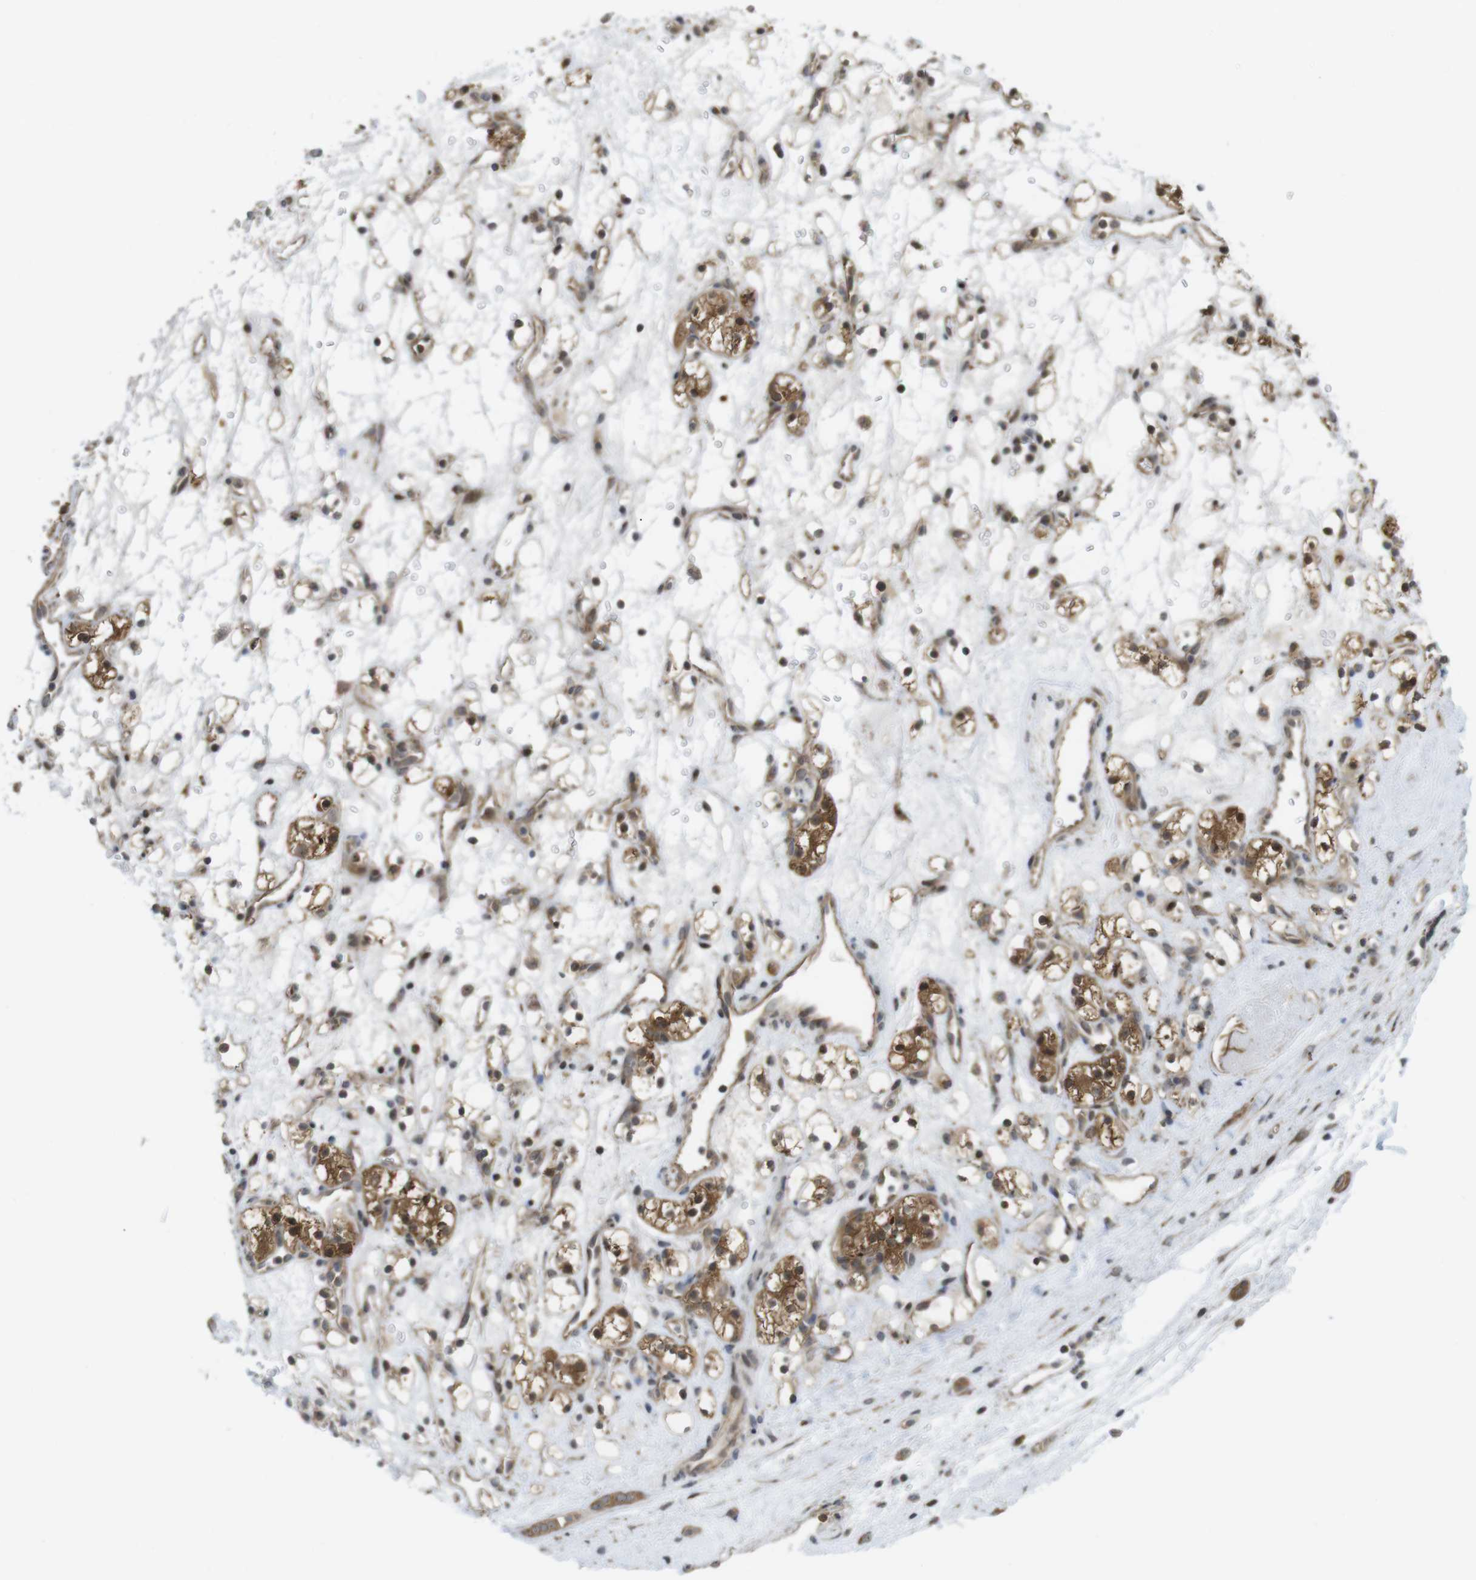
{"staining": {"intensity": "moderate", "quantity": ">75%", "location": "cytoplasmic/membranous,nuclear"}, "tissue": "renal cancer", "cell_type": "Tumor cells", "image_type": "cancer", "snomed": [{"axis": "morphology", "description": "Adenocarcinoma, NOS"}, {"axis": "topography", "description": "Kidney"}], "caption": "Immunohistochemistry micrograph of neoplastic tissue: renal cancer (adenocarcinoma) stained using immunohistochemistry demonstrates medium levels of moderate protein expression localized specifically in the cytoplasmic/membranous and nuclear of tumor cells, appearing as a cytoplasmic/membranous and nuclear brown color.", "gene": "CC2D1A", "patient": {"sex": "female", "age": 60}}